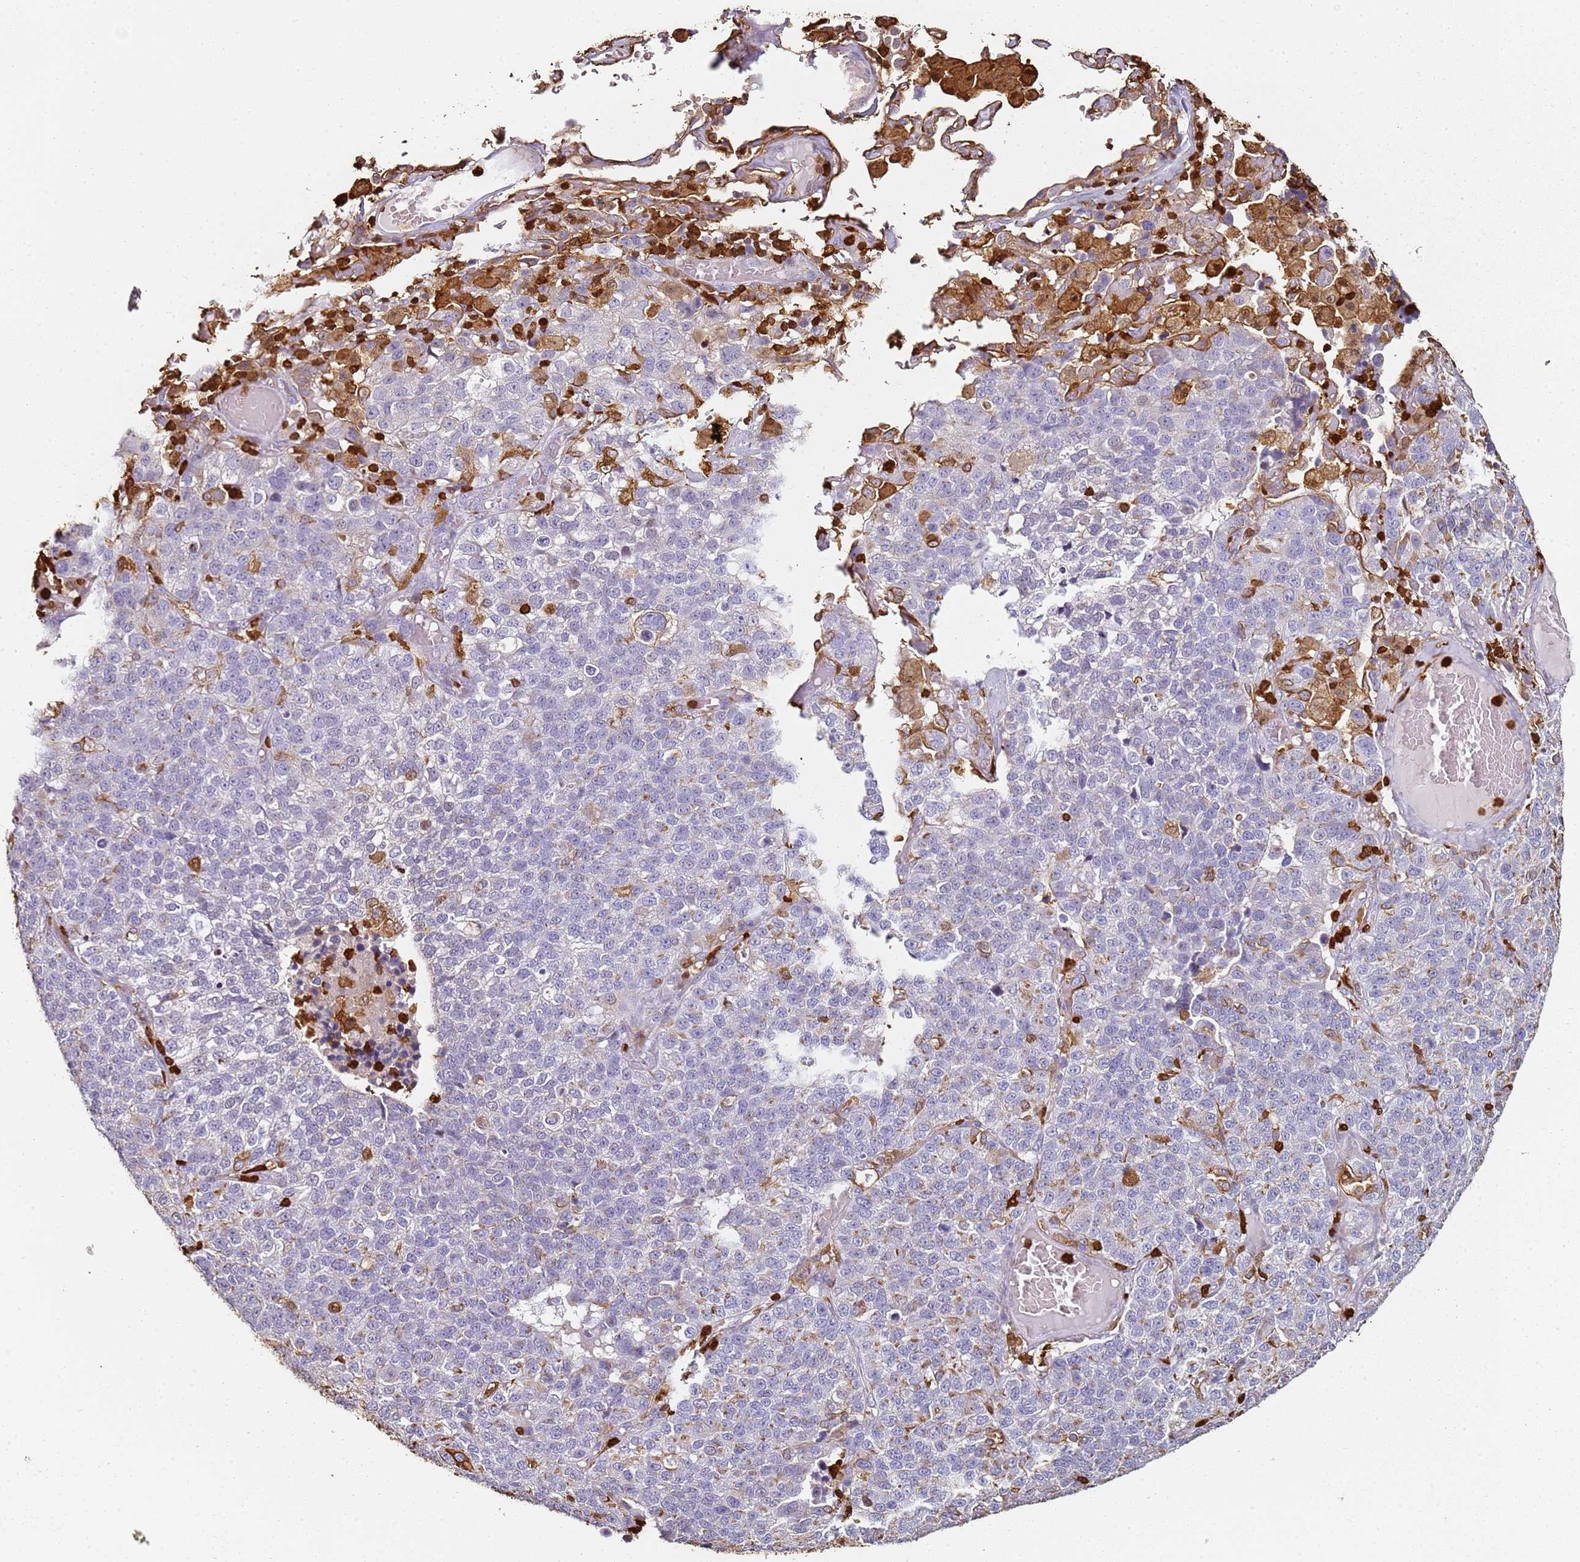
{"staining": {"intensity": "negative", "quantity": "none", "location": "none"}, "tissue": "lung cancer", "cell_type": "Tumor cells", "image_type": "cancer", "snomed": [{"axis": "morphology", "description": "Adenocarcinoma, NOS"}, {"axis": "topography", "description": "Lung"}], "caption": "Immunohistochemistry (IHC) micrograph of neoplastic tissue: human lung adenocarcinoma stained with DAB (3,3'-diaminobenzidine) exhibits no significant protein positivity in tumor cells.", "gene": "S100A4", "patient": {"sex": "male", "age": 49}}